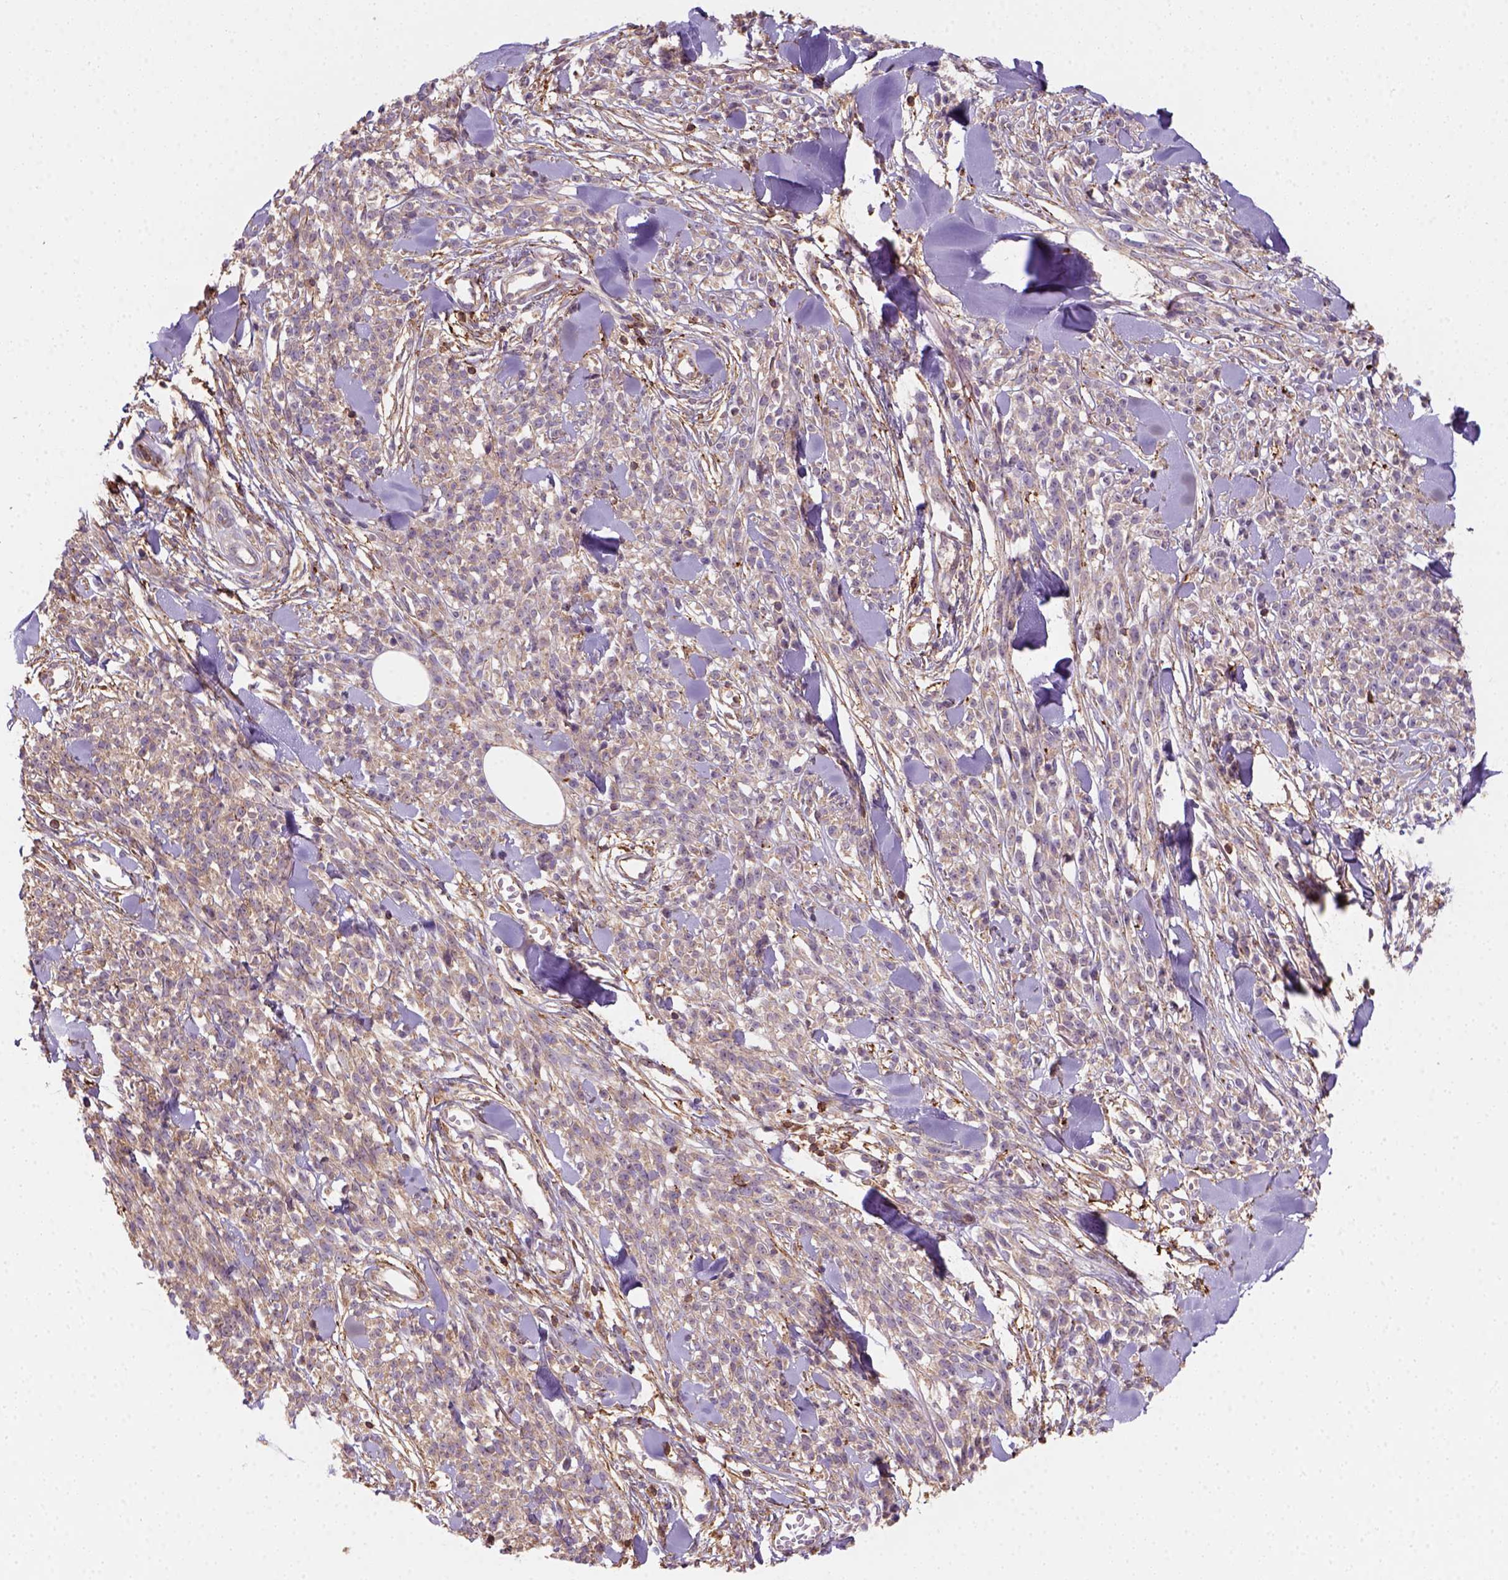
{"staining": {"intensity": "weak", "quantity": ">75%", "location": "cytoplasmic/membranous"}, "tissue": "melanoma", "cell_type": "Tumor cells", "image_type": "cancer", "snomed": [{"axis": "morphology", "description": "Malignant melanoma, NOS"}, {"axis": "topography", "description": "Skin"}, {"axis": "topography", "description": "Skin of trunk"}], "caption": "Malignant melanoma stained for a protein displays weak cytoplasmic/membranous positivity in tumor cells. Using DAB (3,3'-diaminobenzidine) (brown) and hematoxylin (blue) stains, captured at high magnification using brightfield microscopy.", "gene": "GPRC5D", "patient": {"sex": "male", "age": 74}}